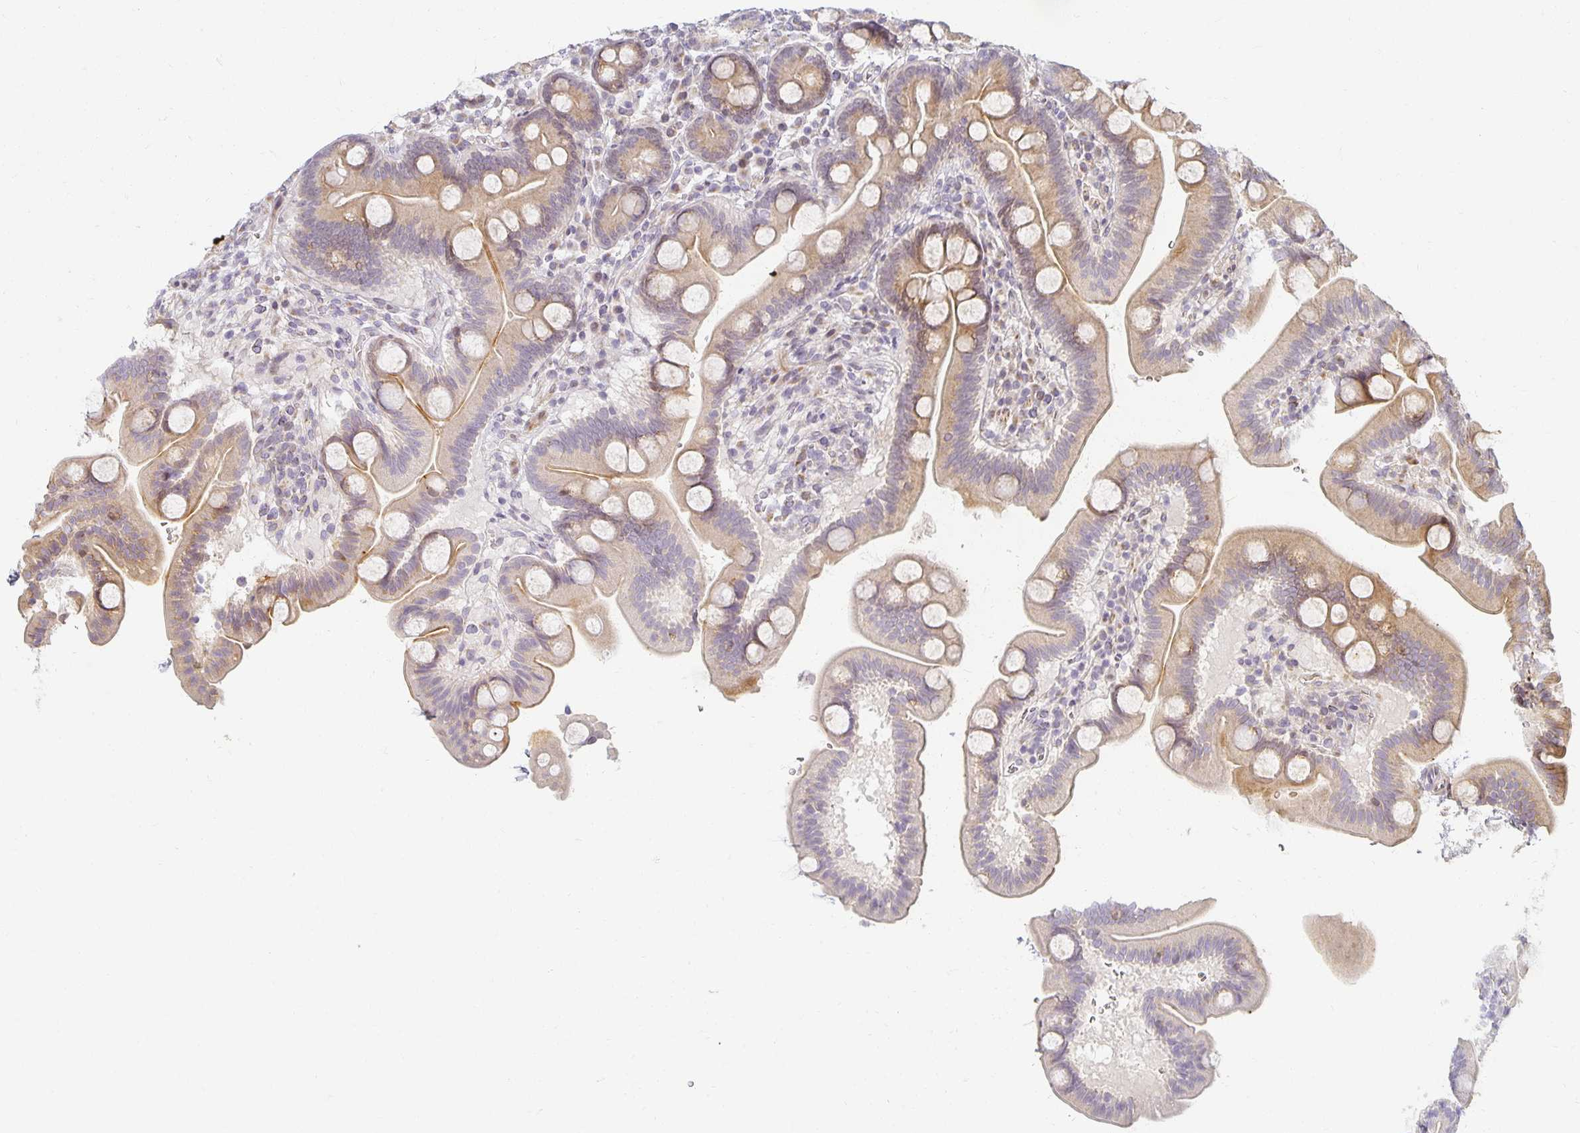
{"staining": {"intensity": "weak", "quantity": "25%-75%", "location": "cytoplasmic/membranous"}, "tissue": "duodenum", "cell_type": "Glandular cells", "image_type": "normal", "snomed": [{"axis": "morphology", "description": "Normal tissue, NOS"}, {"axis": "topography", "description": "Duodenum"}], "caption": "Protein staining of normal duodenum displays weak cytoplasmic/membranous positivity in approximately 25%-75% of glandular cells. The staining was performed using DAB (3,3'-diaminobenzidine) to visualize the protein expression in brown, while the nuclei were stained in blue with hematoxylin (Magnification: 20x).", "gene": "EHF", "patient": {"sex": "male", "age": 59}}